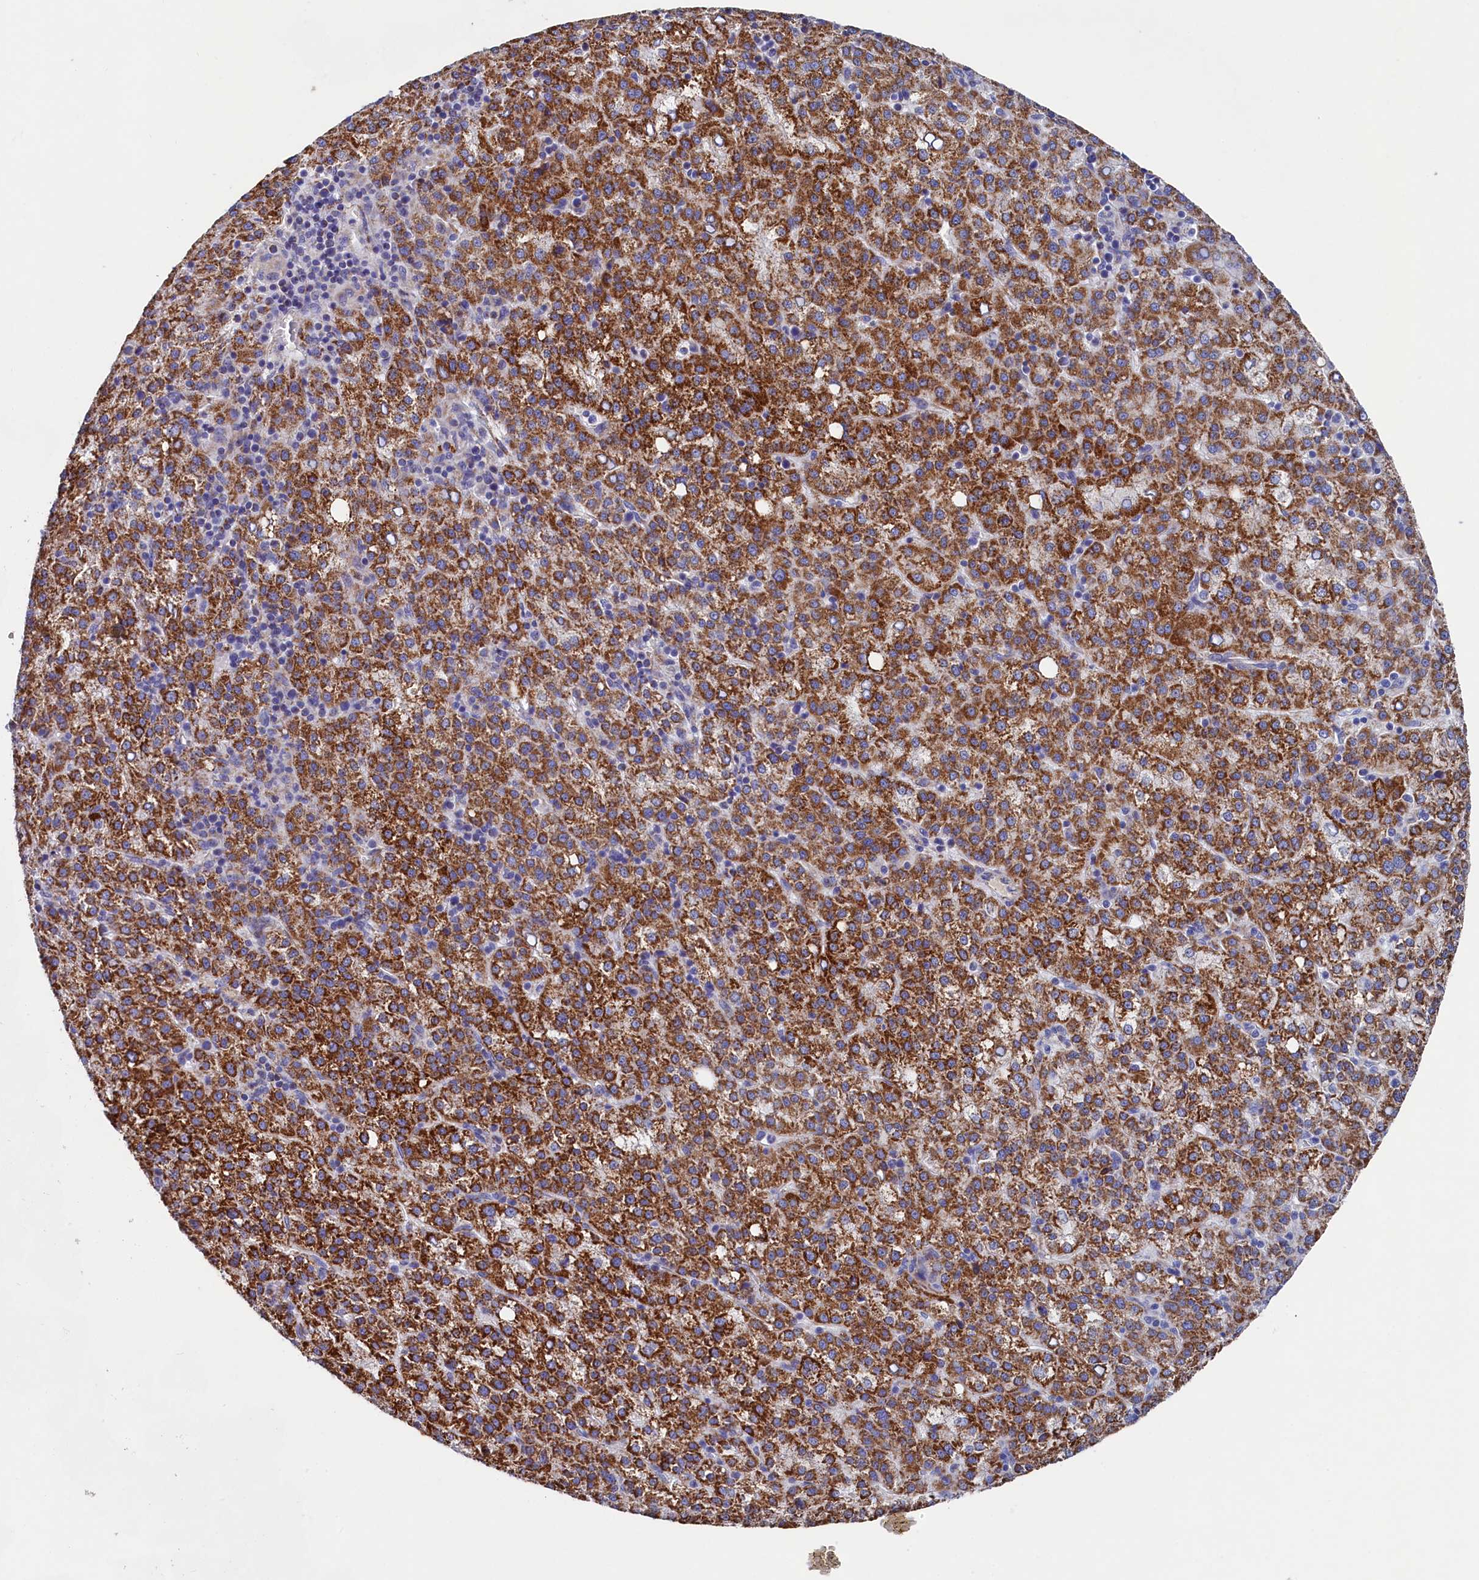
{"staining": {"intensity": "strong", "quantity": ">75%", "location": "cytoplasmic/membranous"}, "tissue": "liver cancer", "cell_type": "Tumor cells", "image_type": "cancer", "snomed": [{"axis": "morphology", "description": "Carcinoma, Hepatocellular, NOS"}, {"axis": "topography", "description": "Liver"}], "caption": "Liver hepatocellular carcinoma stained for a protein displays strong cytoplasmic/membranous positivity in tumor cells.", "gene": "MMAB", "patient": {"sex": "female", "age": 58}}